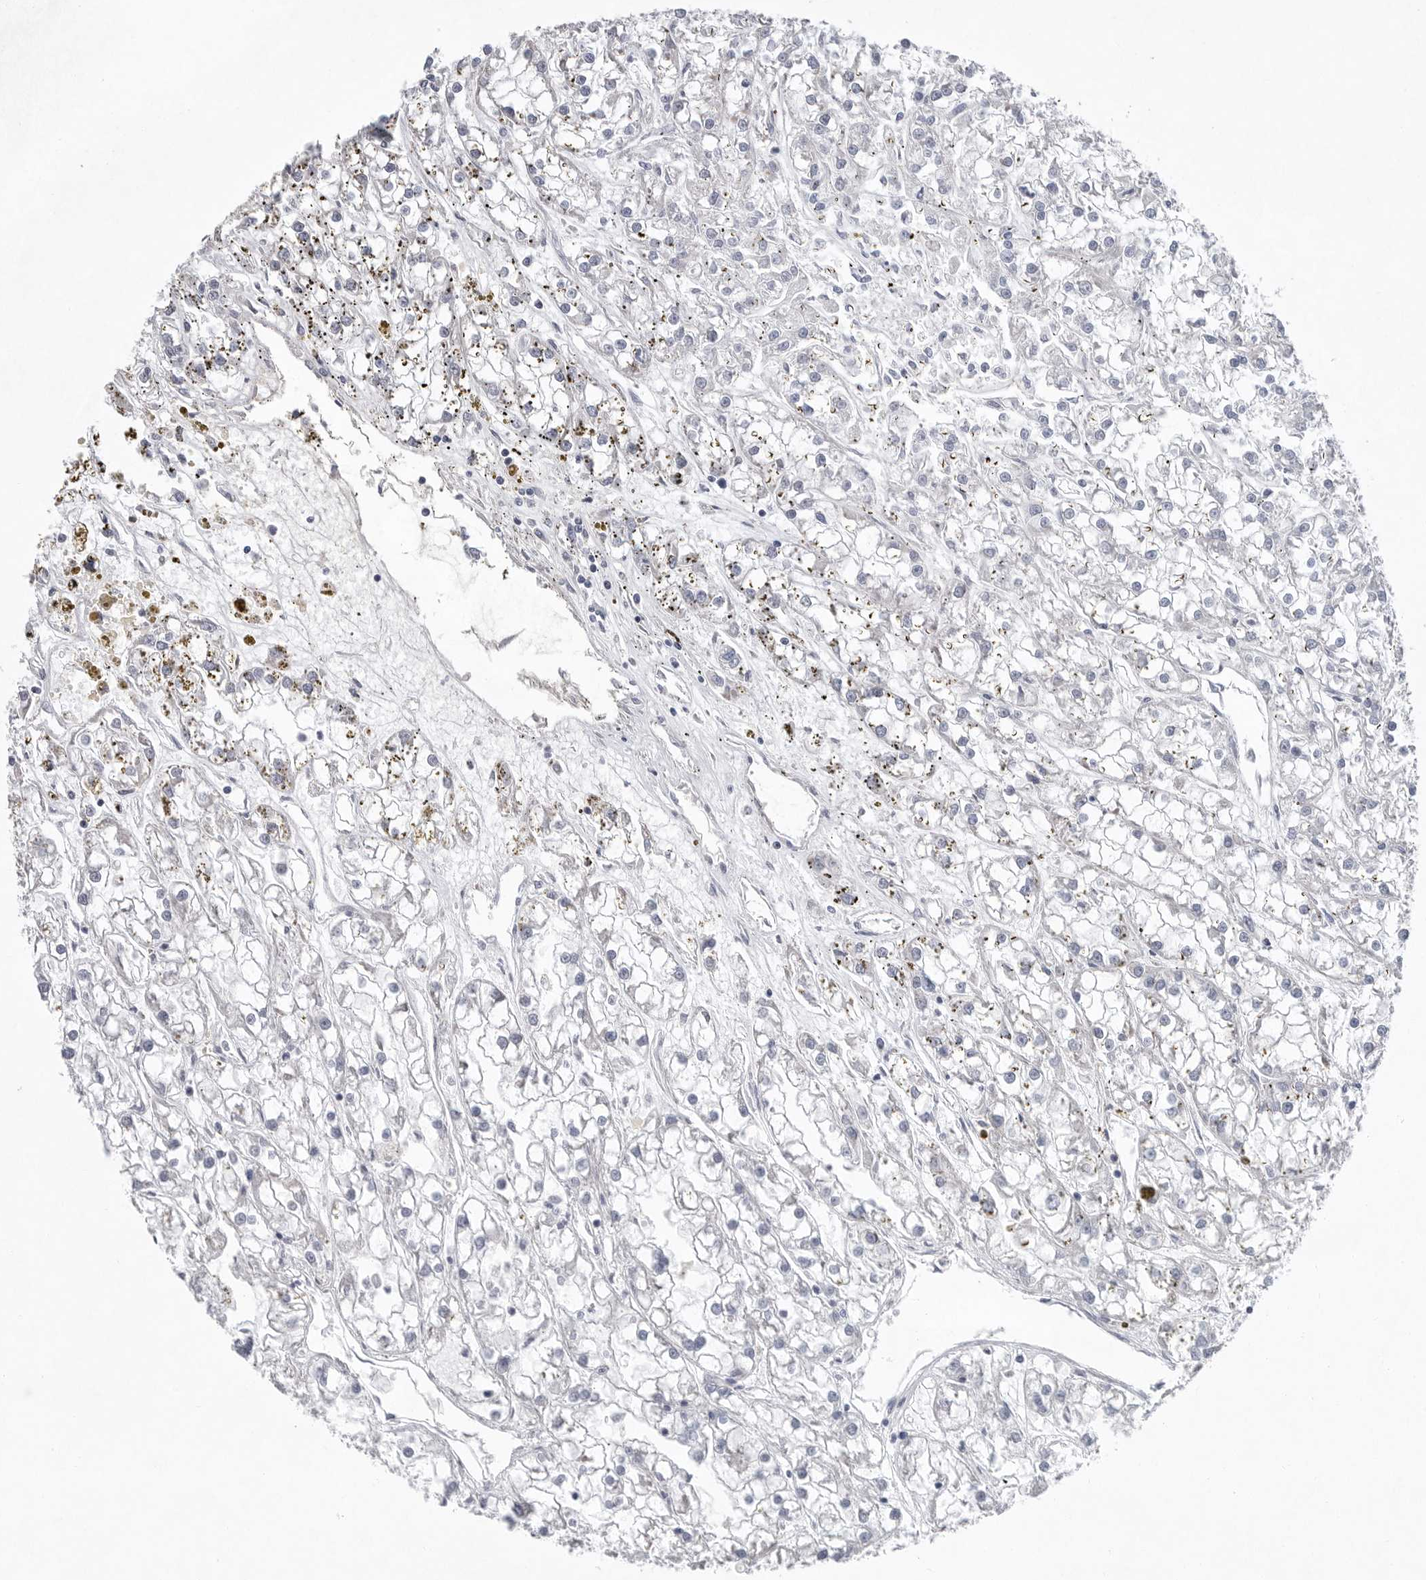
{"staining": {"intensity": "negative", "quantity": "none", "location": "none"}, "tissue": "renal cancer", "cell_type": "Tumor cells", "image_type": "cancer", "snomed": [{"axis": "morphology", "description": "Adenocarcinoma, NOS"}, {"axis": "topography", "description": "Kidney"}], "caption": "This is an immunohistochemistry (IHC) micrograph of adenocarcinoma (renal). There is no expression in tumor cells.", "gene": "CAMK2B", "patient": {"sex": "female", "age": 52}}